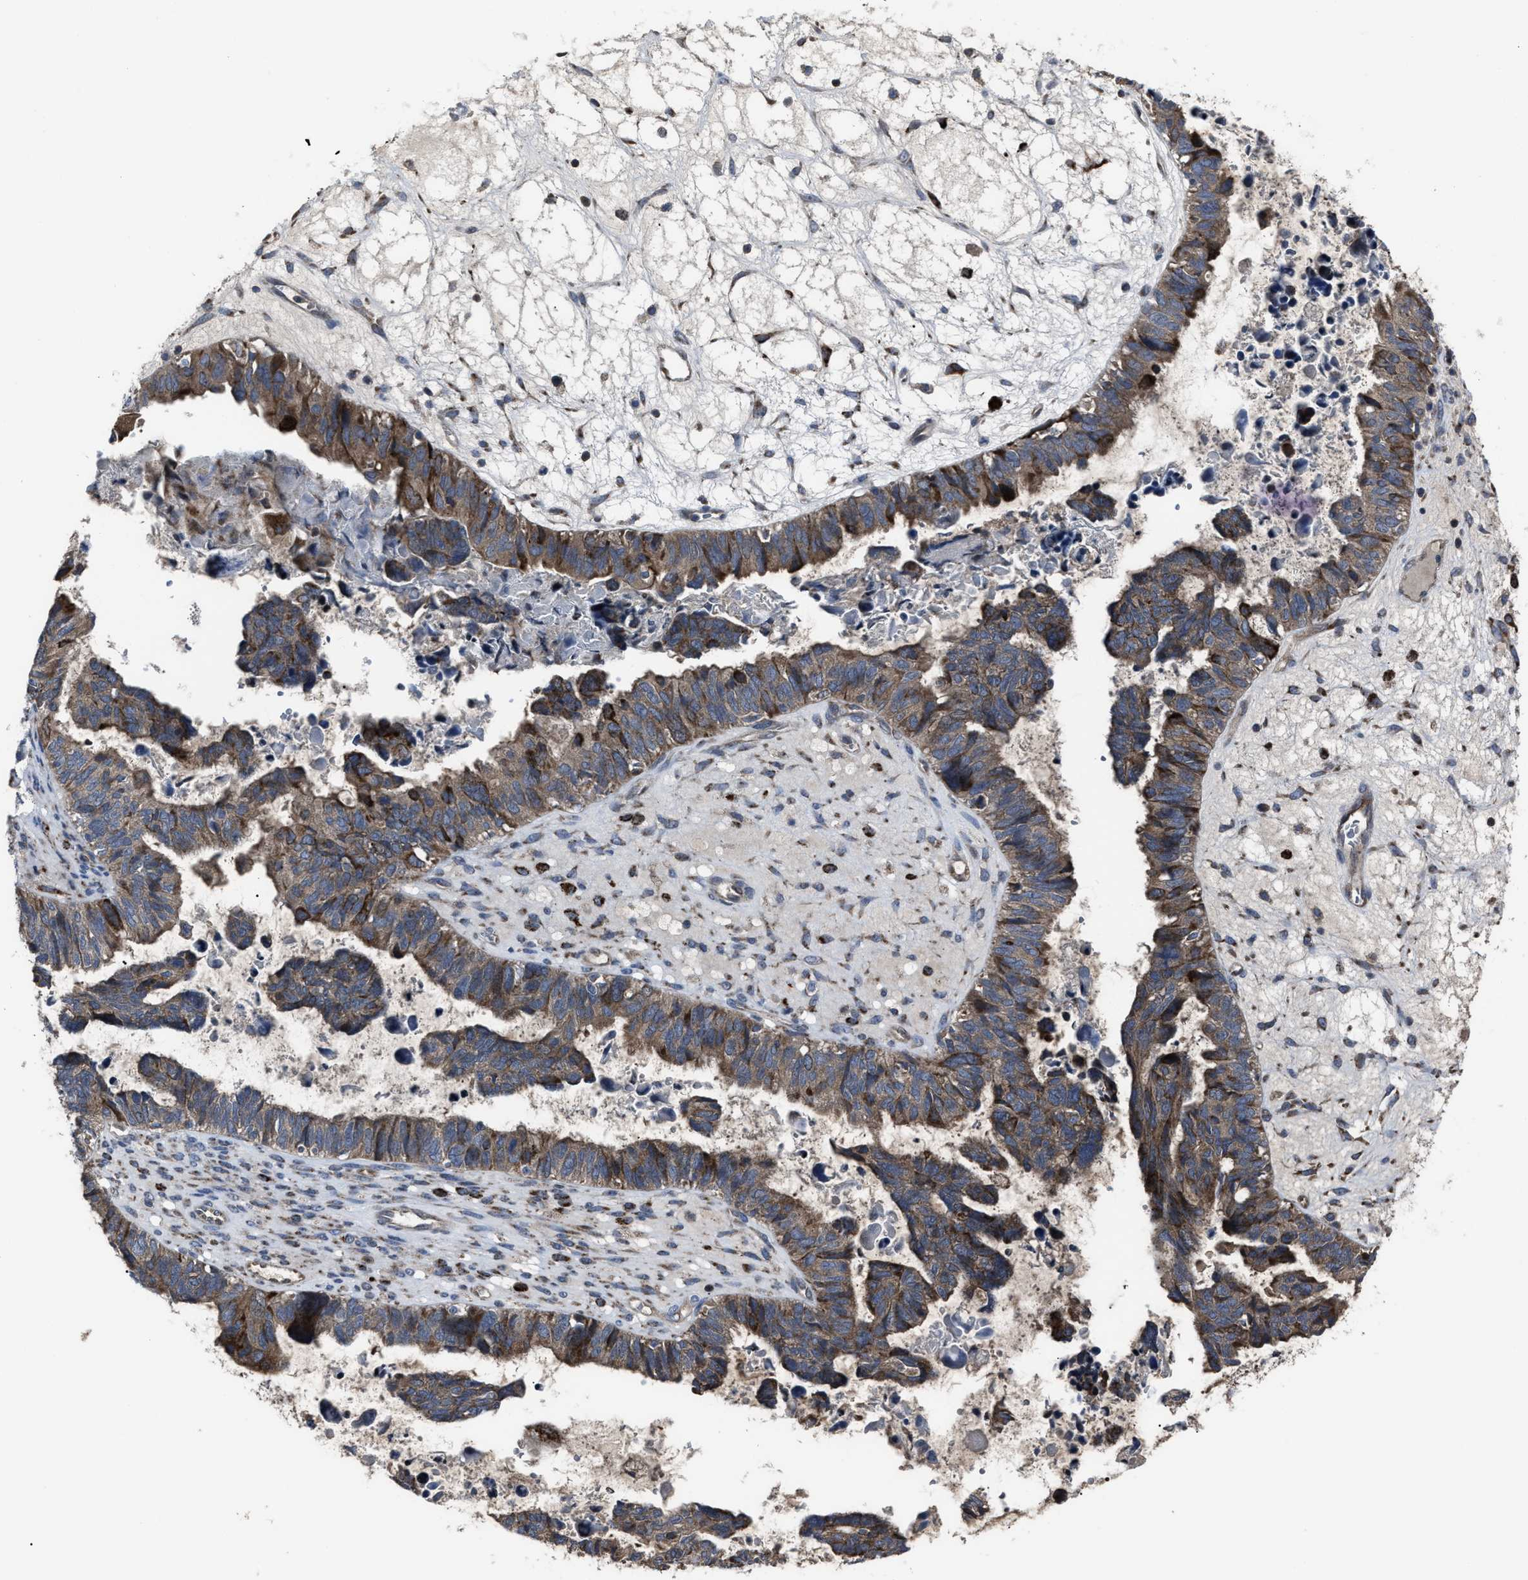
{"staining": {"intensity": "moderate", "quantity": ">75%", "location": "cytoplasmic/membranous"}, "tissue": "ovarian cancer", "cell_type": "Tumor cells", "image_type": "cancer", "snomed": [{"axis": "morphology", "description": "Cystadenocarcinoma, serous, NOS"}, {"axis": "topography", "description": "Ovary"}], "caption": "High-magnification brightfield microscopy of ovarian serous cystadenocarcinoma stained with DAB (3,3'-diaminobenzidine) (brown) and counterstained with hematoxylin (blue). tumor cells exhibit moderate cytoplasmic/membranous expression is identified in approximately>75% of cells.", "gene": "PASK", "patient": {"sex": "female", "age": 79}}